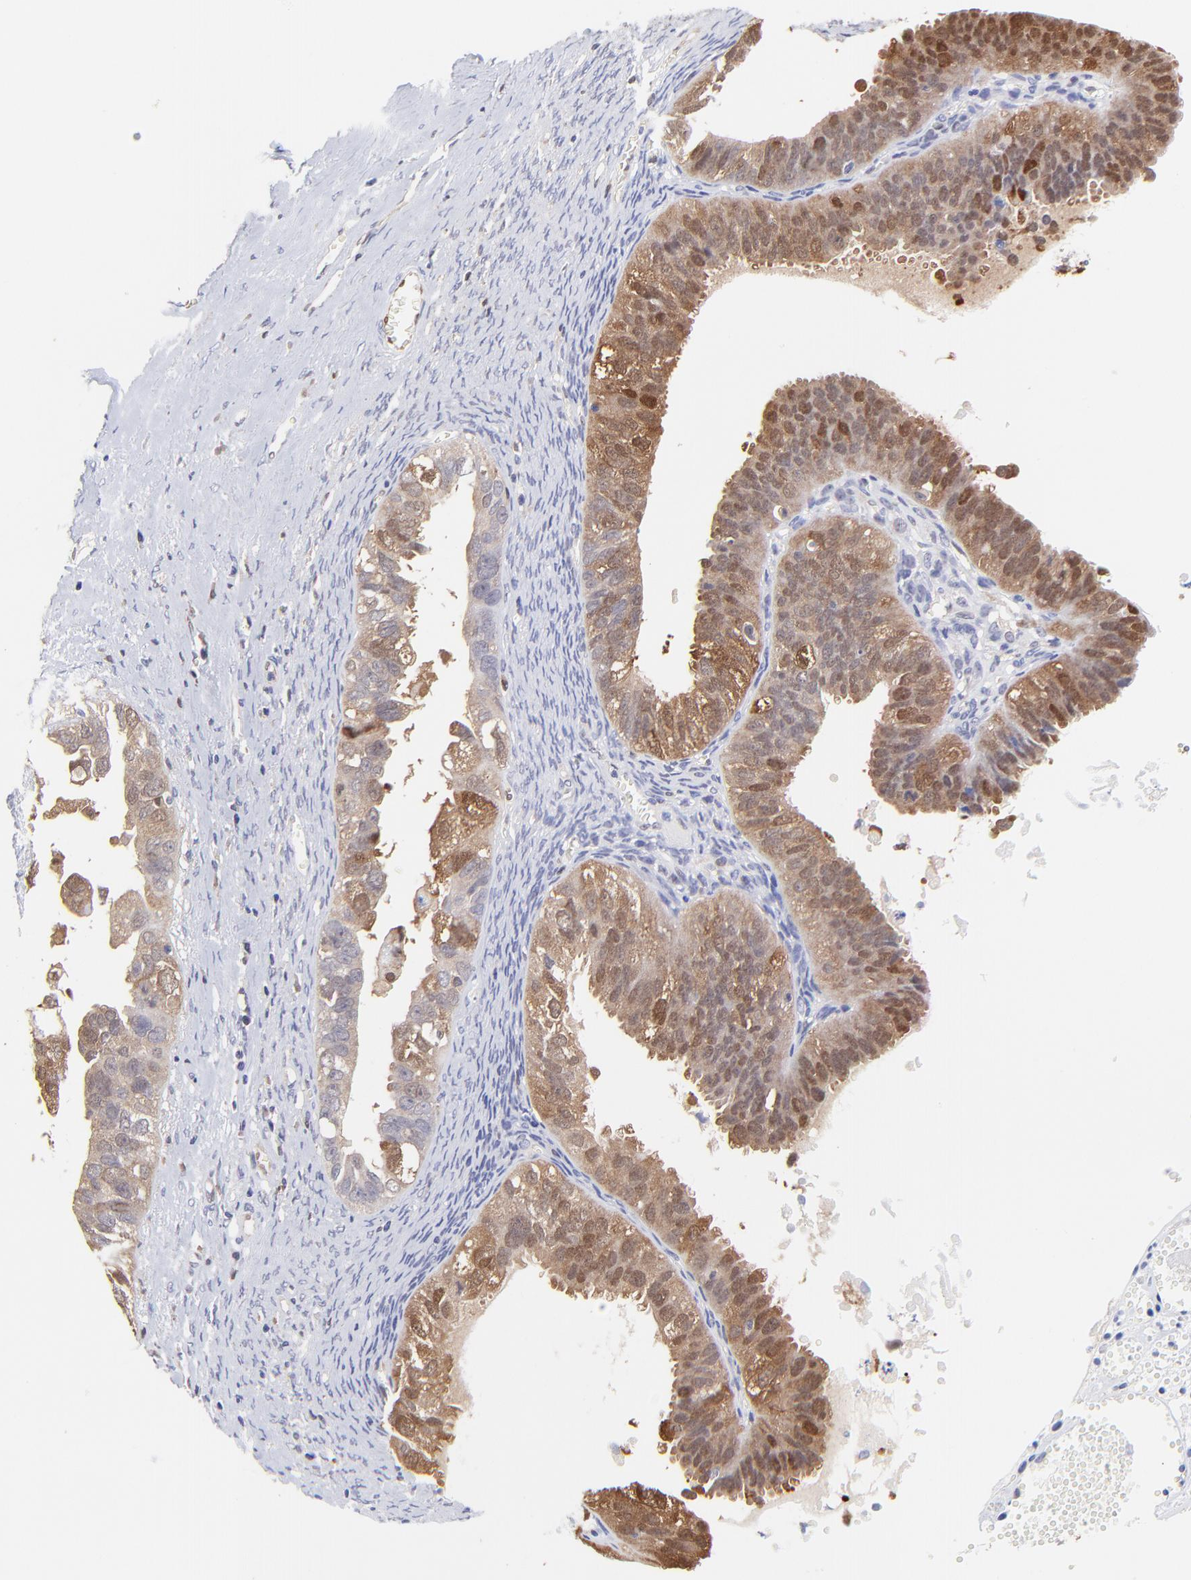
{"staining": {"intensity": "moderate", "quantity": "25%-75%", "location": "cytoplasmic/membranous,nuclear"}, "tissue": "ovarian cancer", "cell_type": "Tumor cells", "image_type": "cancer", "snomed": [{"axis": "morphology", "description": "Carcinoma, endometroid"}, {"axis": "topography", "description": "Ovary"}], "caption": "Moderate cytoplasmic/membranous and nuclear positivity is identified in about 25%-75% of tumor cells in ovarian endometroid carcinoma.", "gene": "HYAL1", "patient": {"sex": "female", "age": 85}}